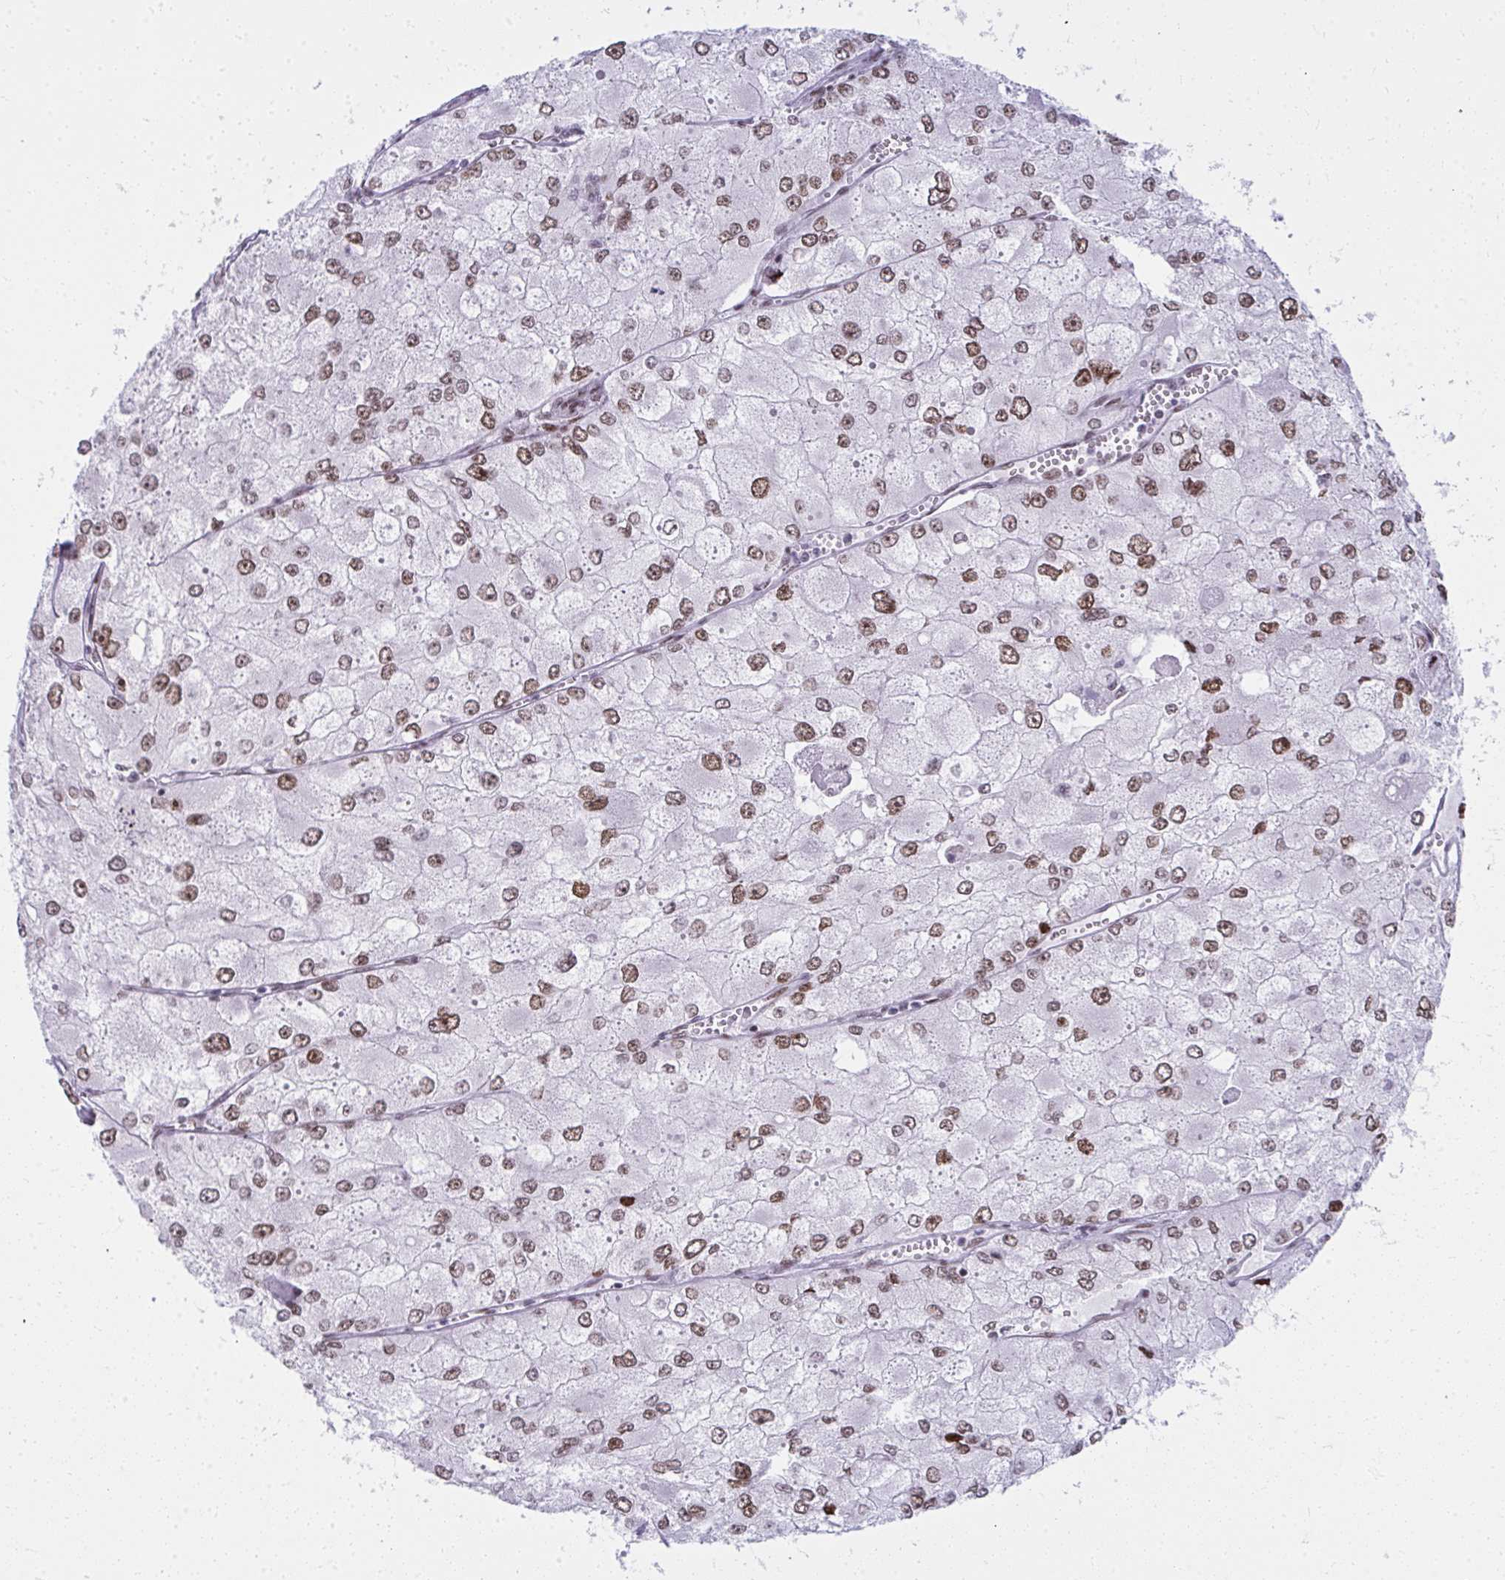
{"staining": {"intensity": "moderate", "quantity": ">75%", "location": "nuclear"}, "tissue": "renal cancer", "cell_type": "Tumor cells", "image_type": "cancer", "snomed": [{"axis": "morphology", "description": "Adenocarcinoma, NOS"}, {"axis": "topography", "description": "Kidney"}], "caption": "The histopathology image shows staining of renal cancer, revealing moderate nuclear protein positivity (brown color) within tumor cells.", "gene": "GLDN", "patient": {"sex": "female", "age": 70}}